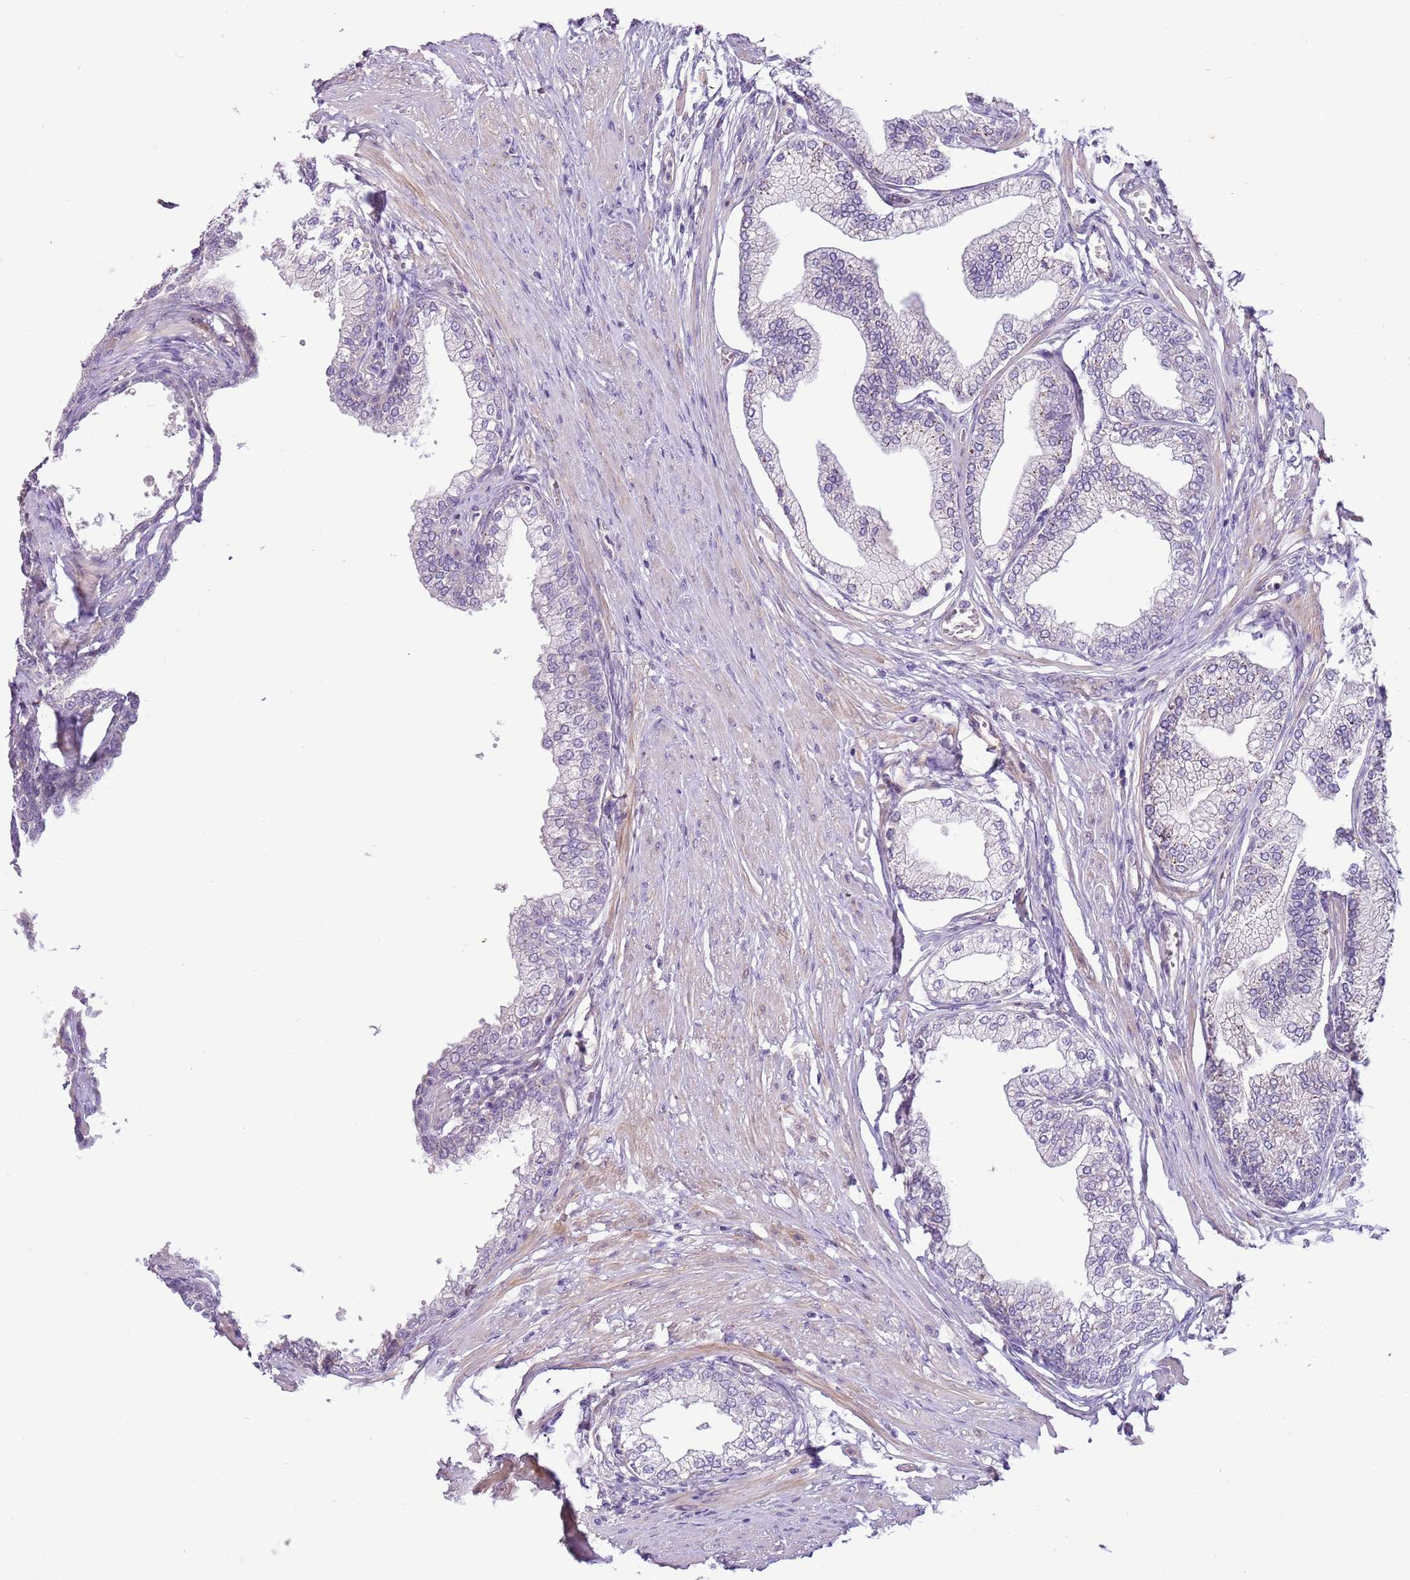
{"staining": {"intensity": "negative", "quantity": "none", "location": "none"}, "tissue": "prostate", "cell_type": "Glandular cells", "image_type": "normal", "snomed": [{"axis": "morphology", "description": "Normal tissue, NOS"}, {"axis": "morphology", "description": "Urothelial carcinoma, Low grade"}, {"axis": "topography", "description": "Urinary bladder"}, {"axis": "topography", "description": "Prostate"}], "caption": "The photomicrograph reveals no staining of glandular cells in unremarkable prostate. Brightfield microscopy of immunohistochemistry stained with DAB (3,3'-diaminobenzidine) (brown) and hematoxylin (blue), captured at high magnification.", "gene": "MRO", "patient": {"sex": "male", "age": 60}}